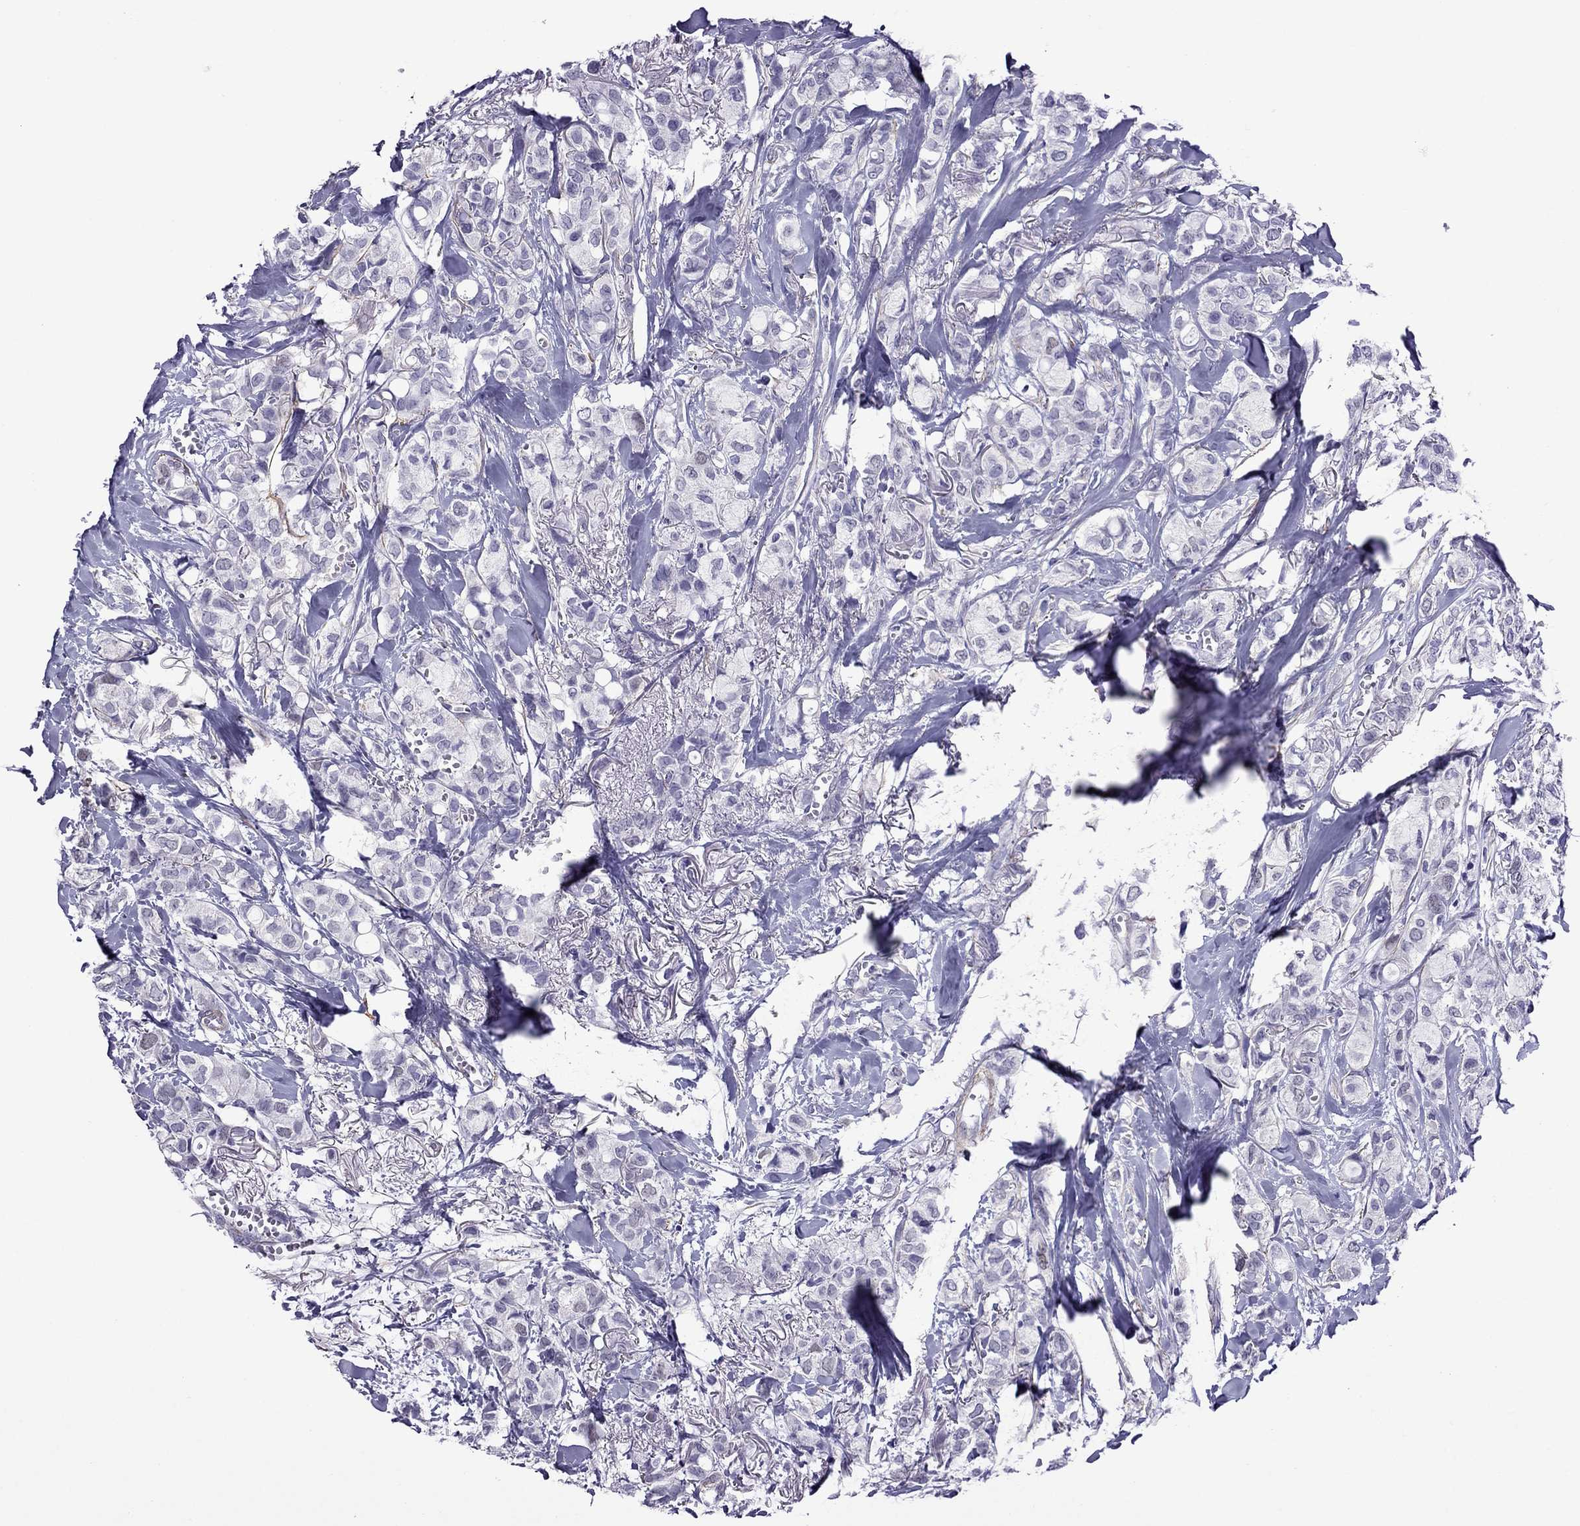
{"staining": {"intensity": "negative", "quantity": "none", "location": "none"}, "tissue": "breast cancer", "cell_type": "Tumor cells", "image_type": "cancer", "snomed": [{"axis": "morphology", "description": "Duct carcinoma"}, {"axis": "topography", "description": "Breast"}], "caption": "Breast cancer (invasive ductal carcinoma) stained for a protein using immunohistochemistry (IHC) reveals no positivity tumor cells.", "gene": "CHRNA5", "patient": {"sex": "female", "age": 85}}